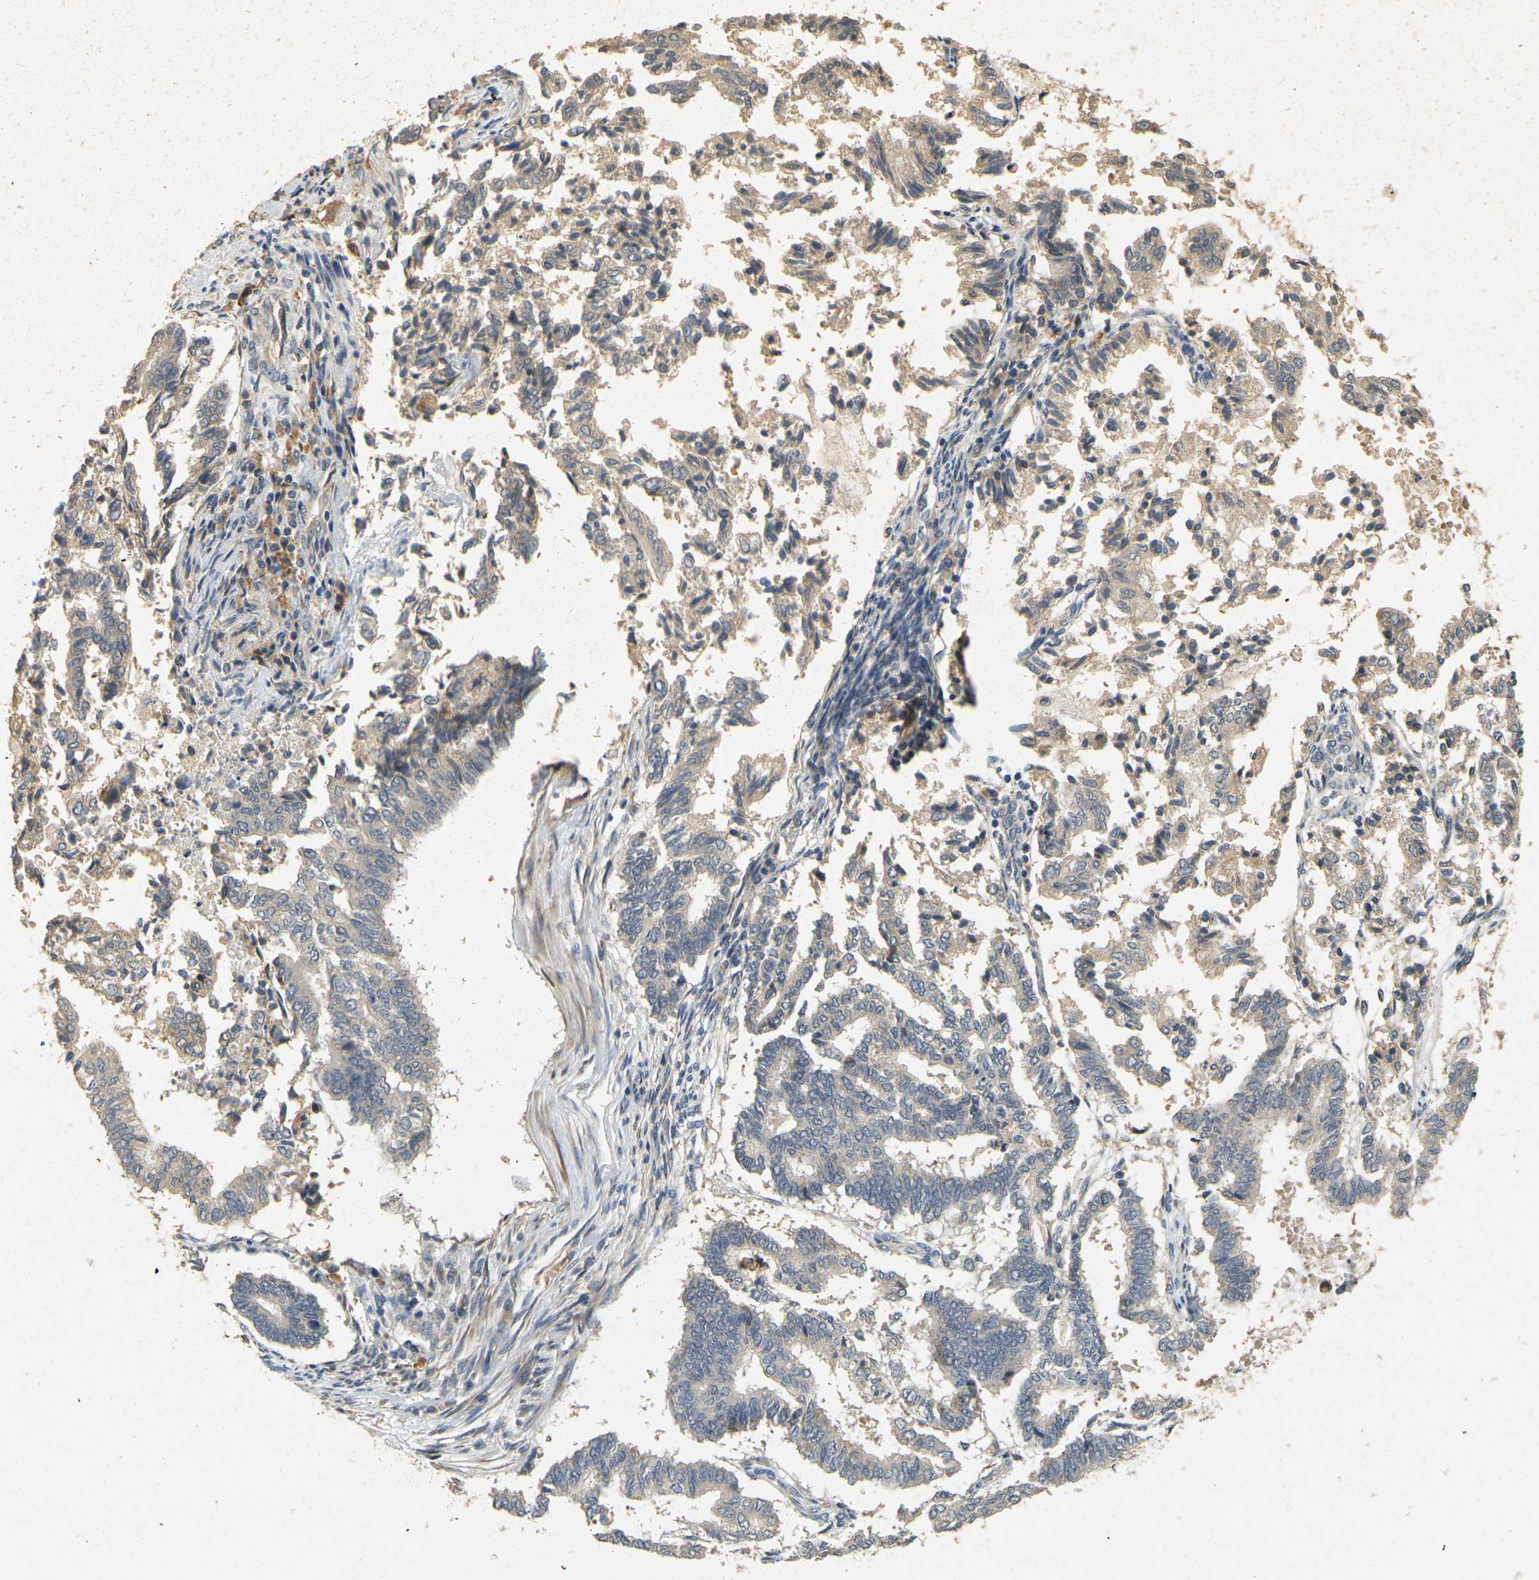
{"staining": {"intensity": "weak", "quantity": "25%-75%", "location": "cytoplasmic/membranous"}, "tissue": "endometrial cancer", "cell_type": "Tumor cells", "image_type": "cancer", "snomed": [{"axis": "morphology", "description": "Necrosis, NOS"}, {"axis": "morphology", "description": "Adenocarcinoma, NOS"}, {"axis": "topography", "description": "Endometrium"}], "caption": "Brown immunohistochemical staining in human adenocarcinoma (endometrial) exhibits weak cytoplasmic/membranous expression in about 25%-75% of tumor cells.", "gene": "GDAP1", "patient": {"sex": "female", "age": 79}}